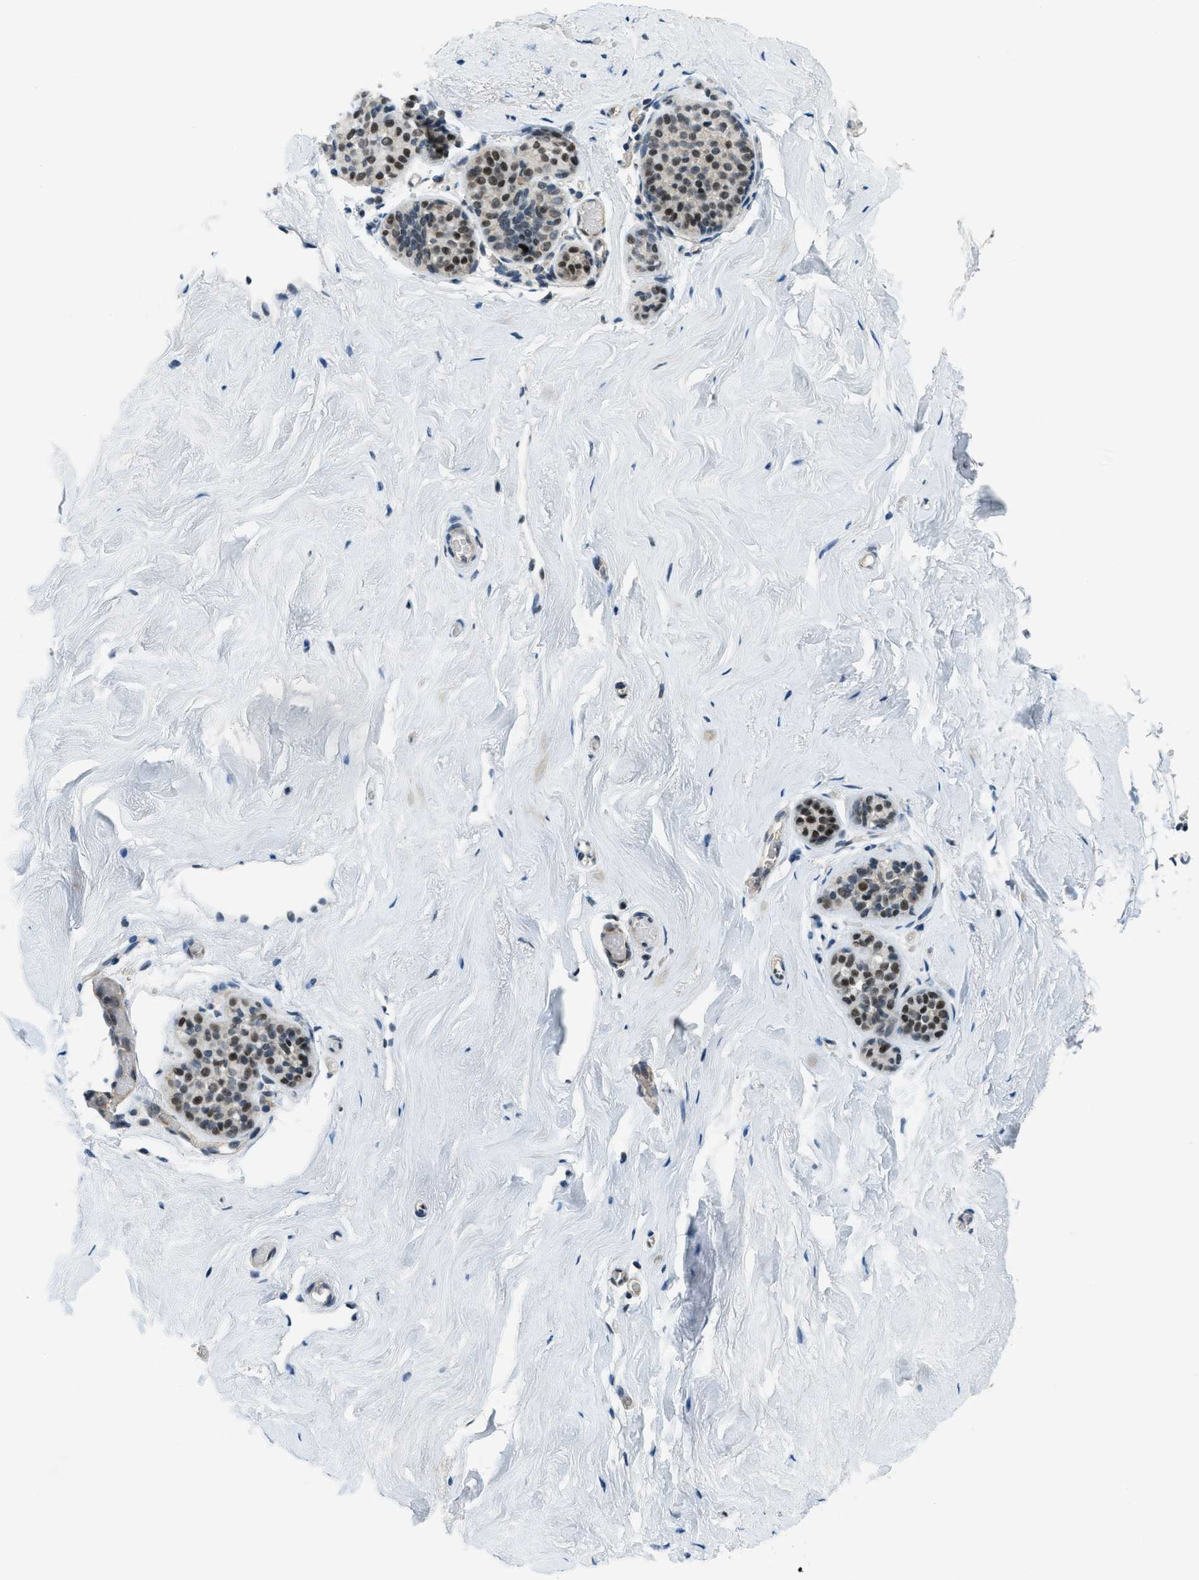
{"staining": {"intensity": "moderate", "quantity": ">75%", "location": "nuclear"}, "tissue": "breast", "cell_type": "Adipocytes", "image_type": "normal", "snomed": [{"axis": "morphology", "description": "Normal tissue, NOS"}, {"axis": "topography", "description": "Breast"}], "caption": "Breast stained with DAB immunohistochemistry demonstrates medium levels of moderate nuclear positivity in approximately >75% of adipocytes. (DAB (3,3'-diaminobenzidine) IHC, brown staining for protein, blue staining for nuclei).", "gene": "KLF6", "patient": {"sex": "female", "age": 75}}